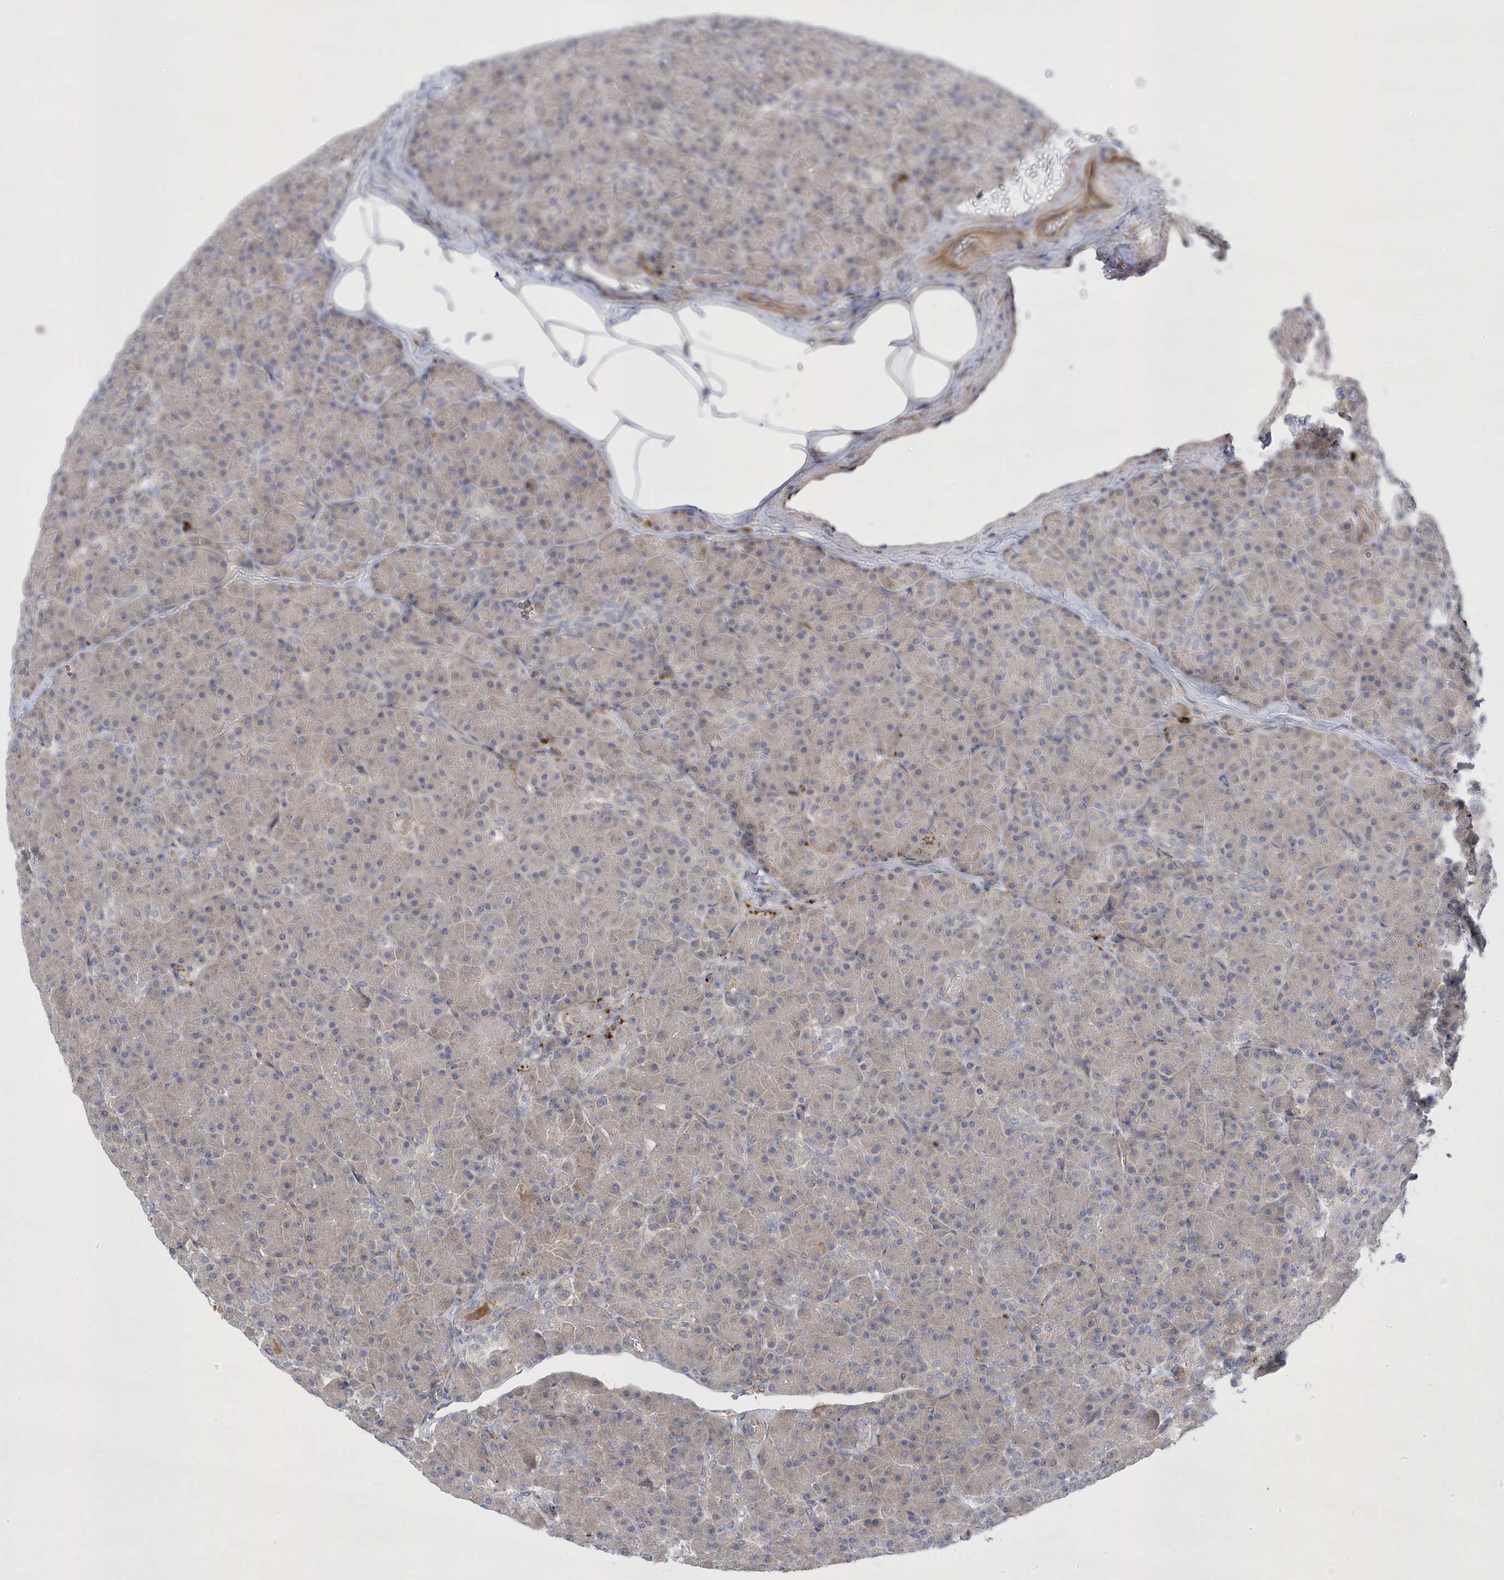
{"staining": {"intensity": "weak", "quantity": "25%-75%", "location": "cytoplasmic/membranous"}, "tissue": "pancreas", "cell_type": "Exocrine glandular cells", "image_type": "normal", "snomed": [{"axis": "morphology", "description": "Normal tissue, NOS"}, {"axis": "topography", "description": "Pancreas"}], "caption": "Human pancreas stained with a protein marker displays weak staining in exocrine glandular cells.", "gene": "ANAPC1", "patient": {"sex": "female", "age": 43}}